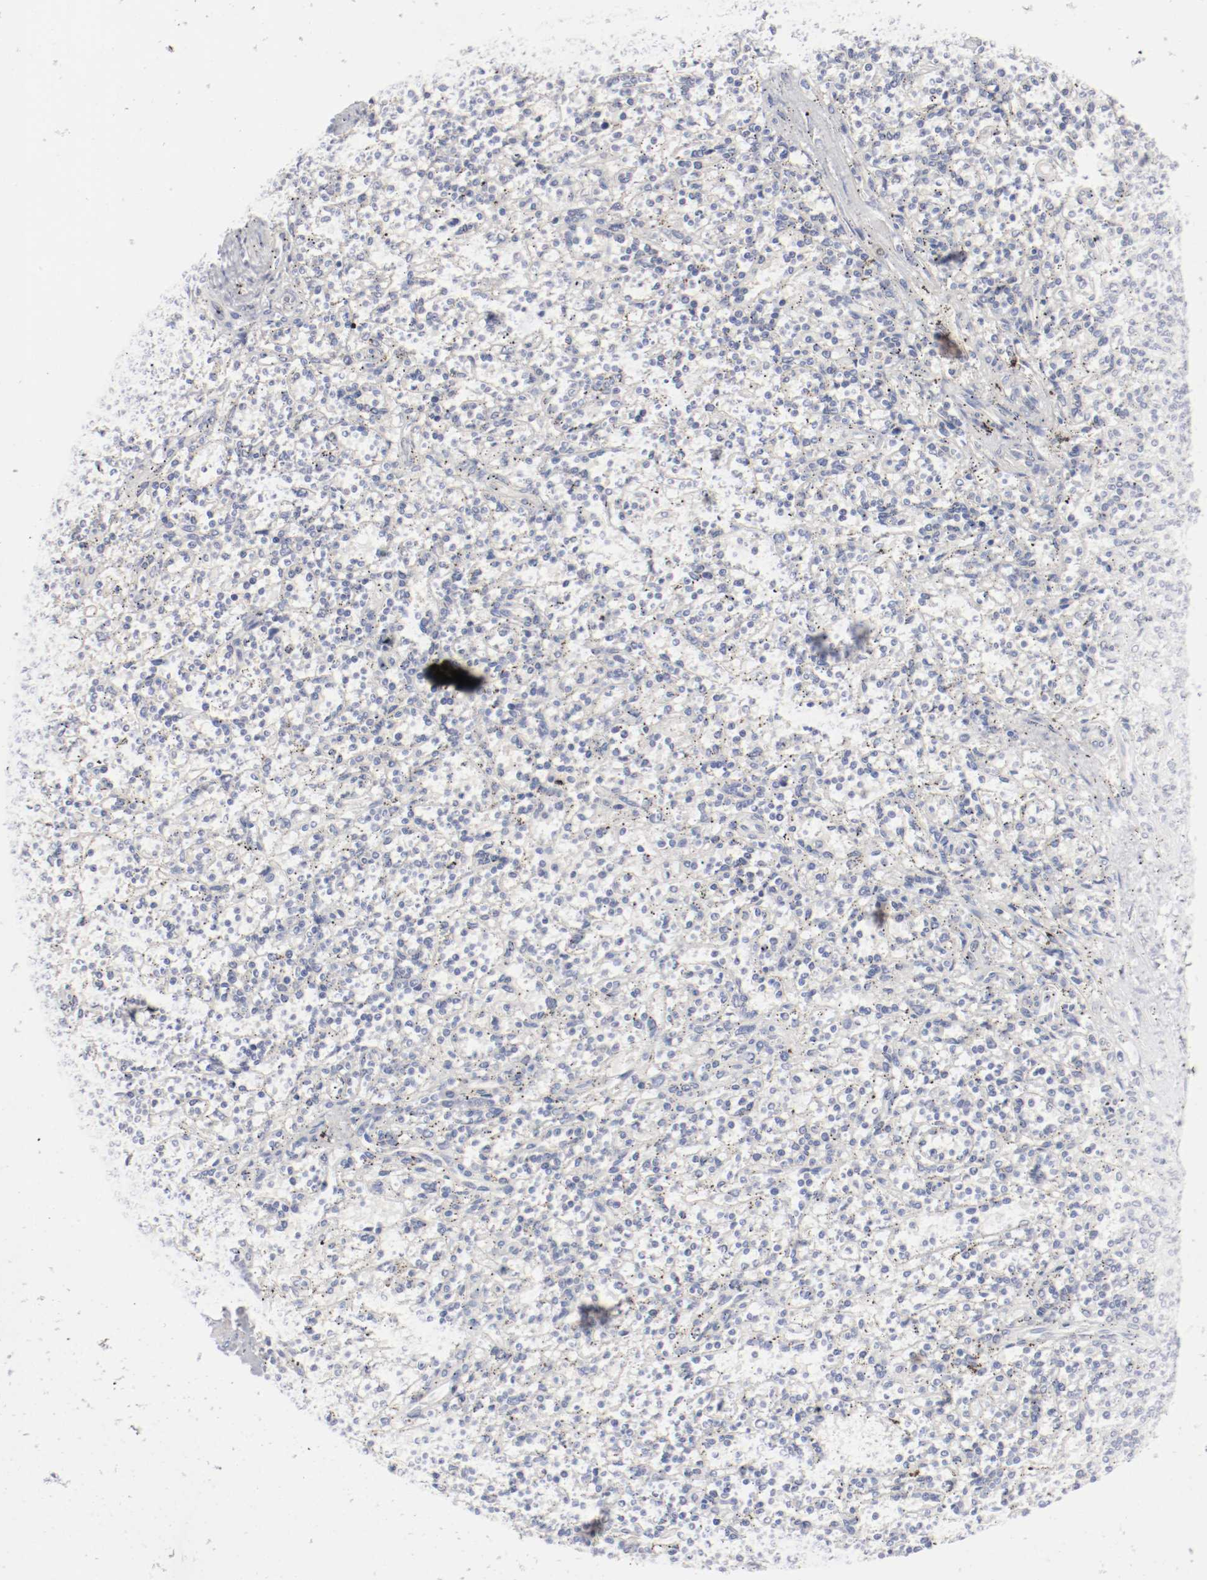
{"staining": {"intensity": "negative", "quantity": "none", "location": "none"}, "tissue": "lymphoma", "cell_type": "Tumor cells", "image_type": "cancer", "snomed": [{"axis": "morphology", "description": "Malignant lymphoma, non-Hodgkin's type, Low grade"}, {"axis": "topography", "description": "Spleen"}], "caption": "Low-grade malignant lymphoma, non-Hodgkin's type stained for a protein using immunohistochemistry (IHC) reveals no positivity tumor cells.", "gene": "DNAL4", "patient": {"sex": "male", "age": 73}}